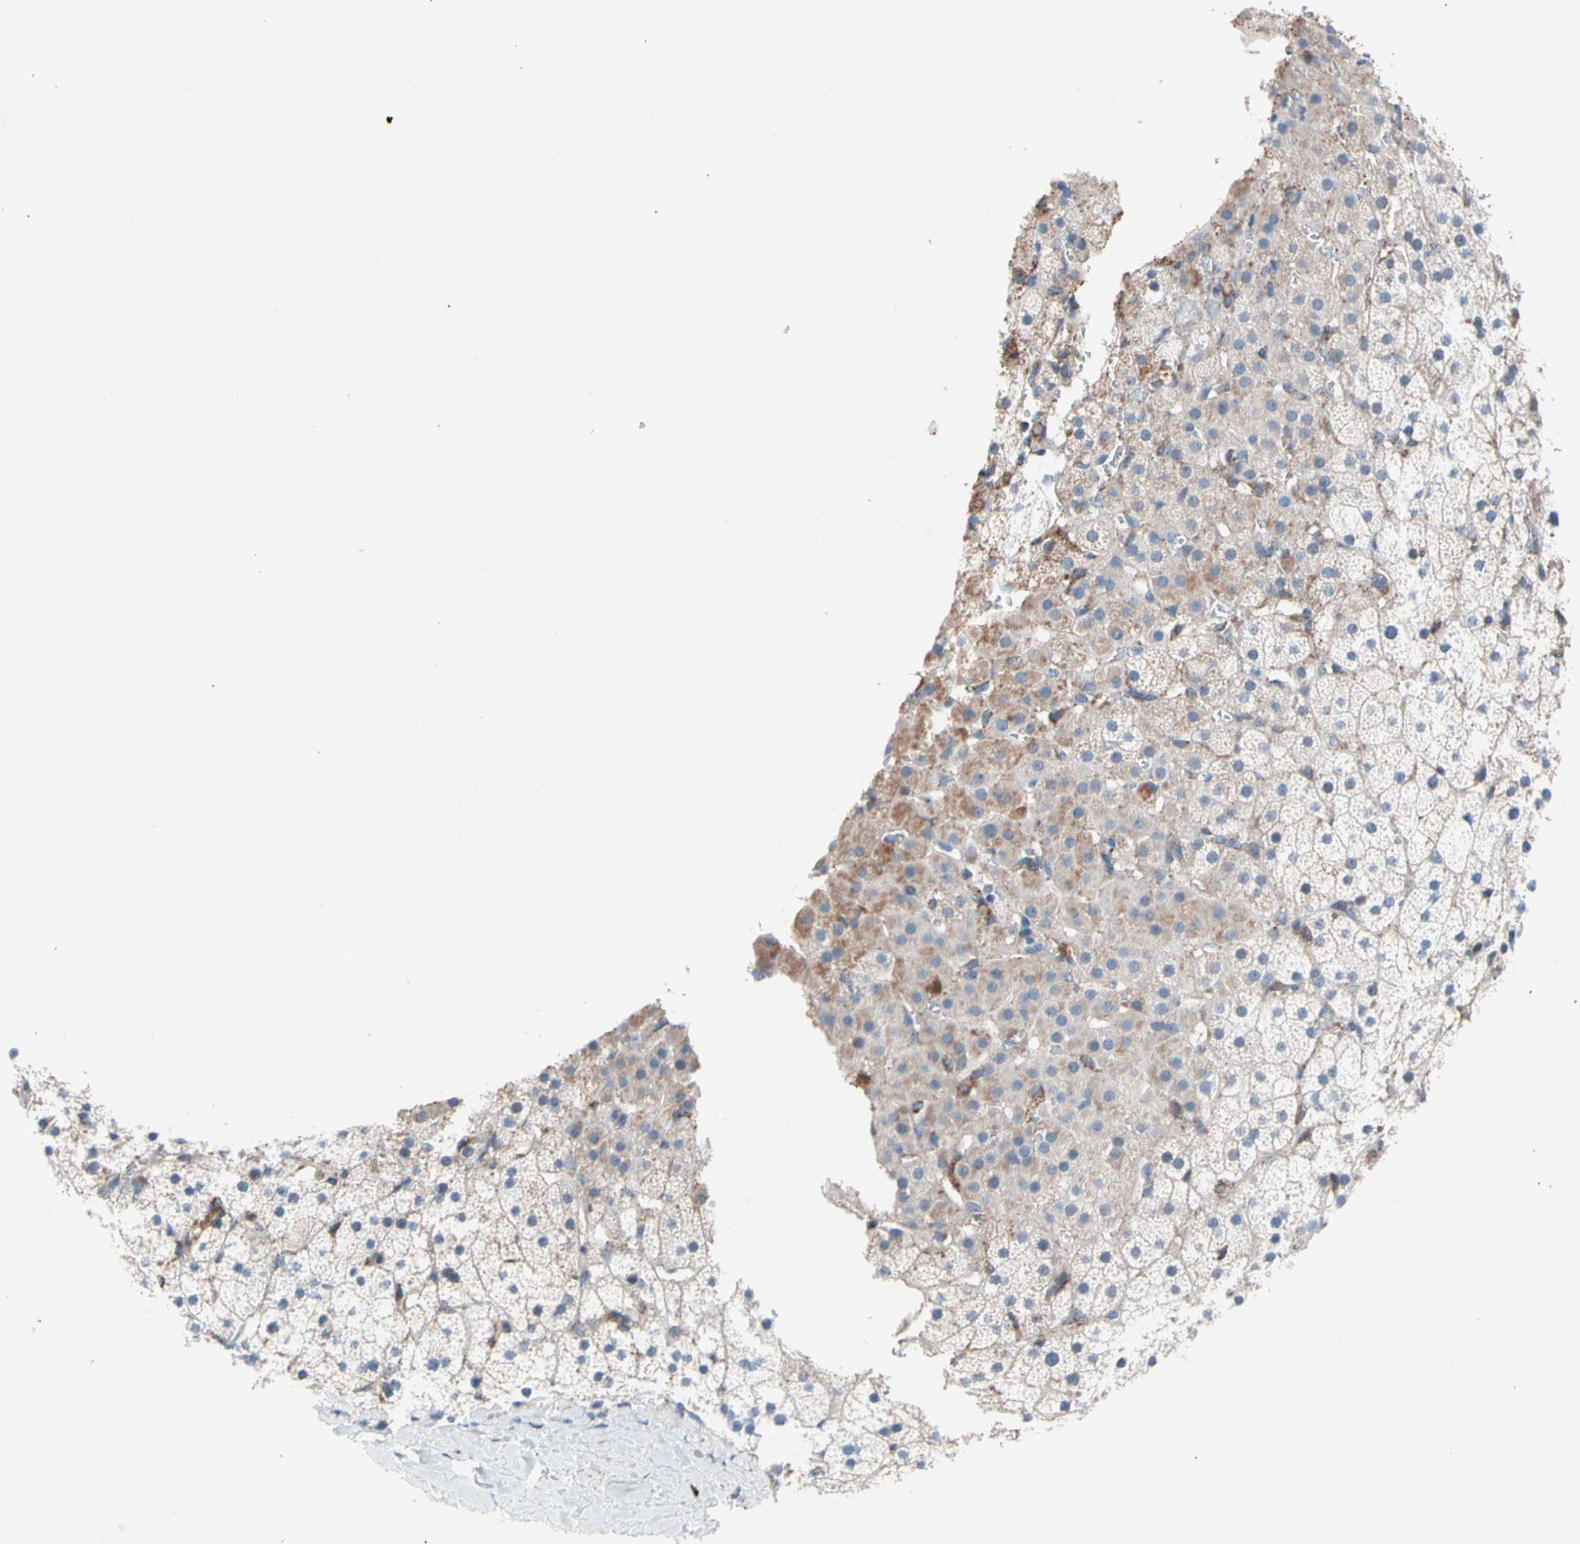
{"staining": {"intensity": "moderate", "quantity": "25%-75%", "location": "cytoplasmic/membranous"}, "tissue": "adrenal gland", "cell_type": "Glandular cells", "image_type": "normal", "snomed": [{"axis": "morphology", "description": "Normal tissue, NOS"}, {"axis": "topography", "description": "Adrenal gland"}], "caption": "Protein staining exhibits moderate cytoplasmic/membranous positivity in about 25%-75% of glandular cells in unremarkable adrenal gland.", "gene": "HK1", "patient": {"sex": "male", "age": 35}}